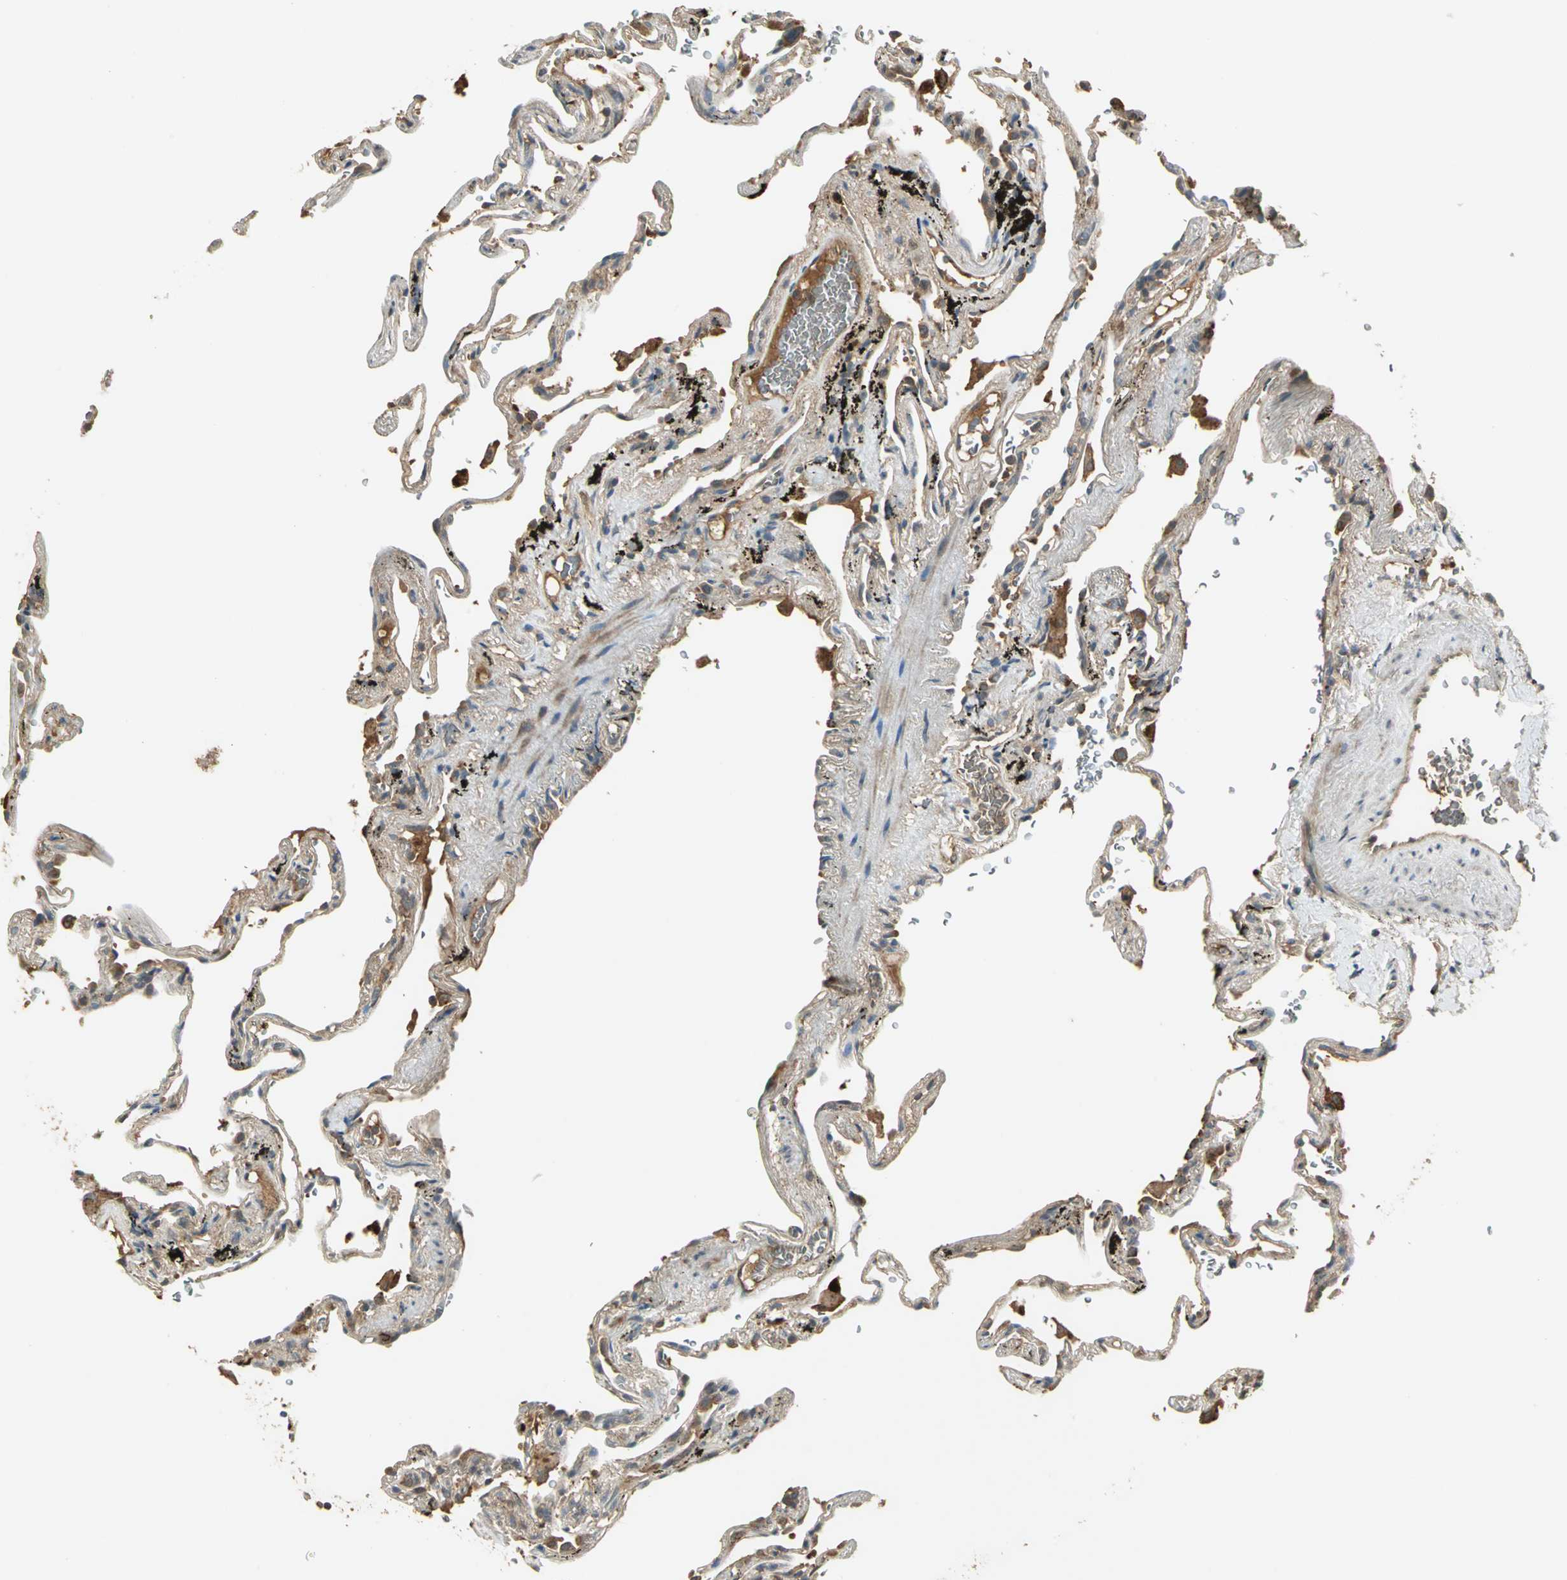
{"staining": {"intensity": "weak", "quantity": ">75%", "location": "cytoplasmic/membranous"}, "tissue": "lung", "cell_type": "Alveolar cells", "image_type": "normal", "snomed": [{"axis": "morphology", "description": "Normal tissue, NOS"}, {"axis": "morphology", "description": "Inflammation, NOS"}, {"axis": "topography", "description": "Lung"}], "caption": "Protein staining of benign lung reveals weak cytoplasmic/membranous expression in approximately >75% of alveolar cells. (IHC, brightfield microscopy, high magnification).", "gene": "KEAP1", "patient": {"sex": "male", "age": 69}}